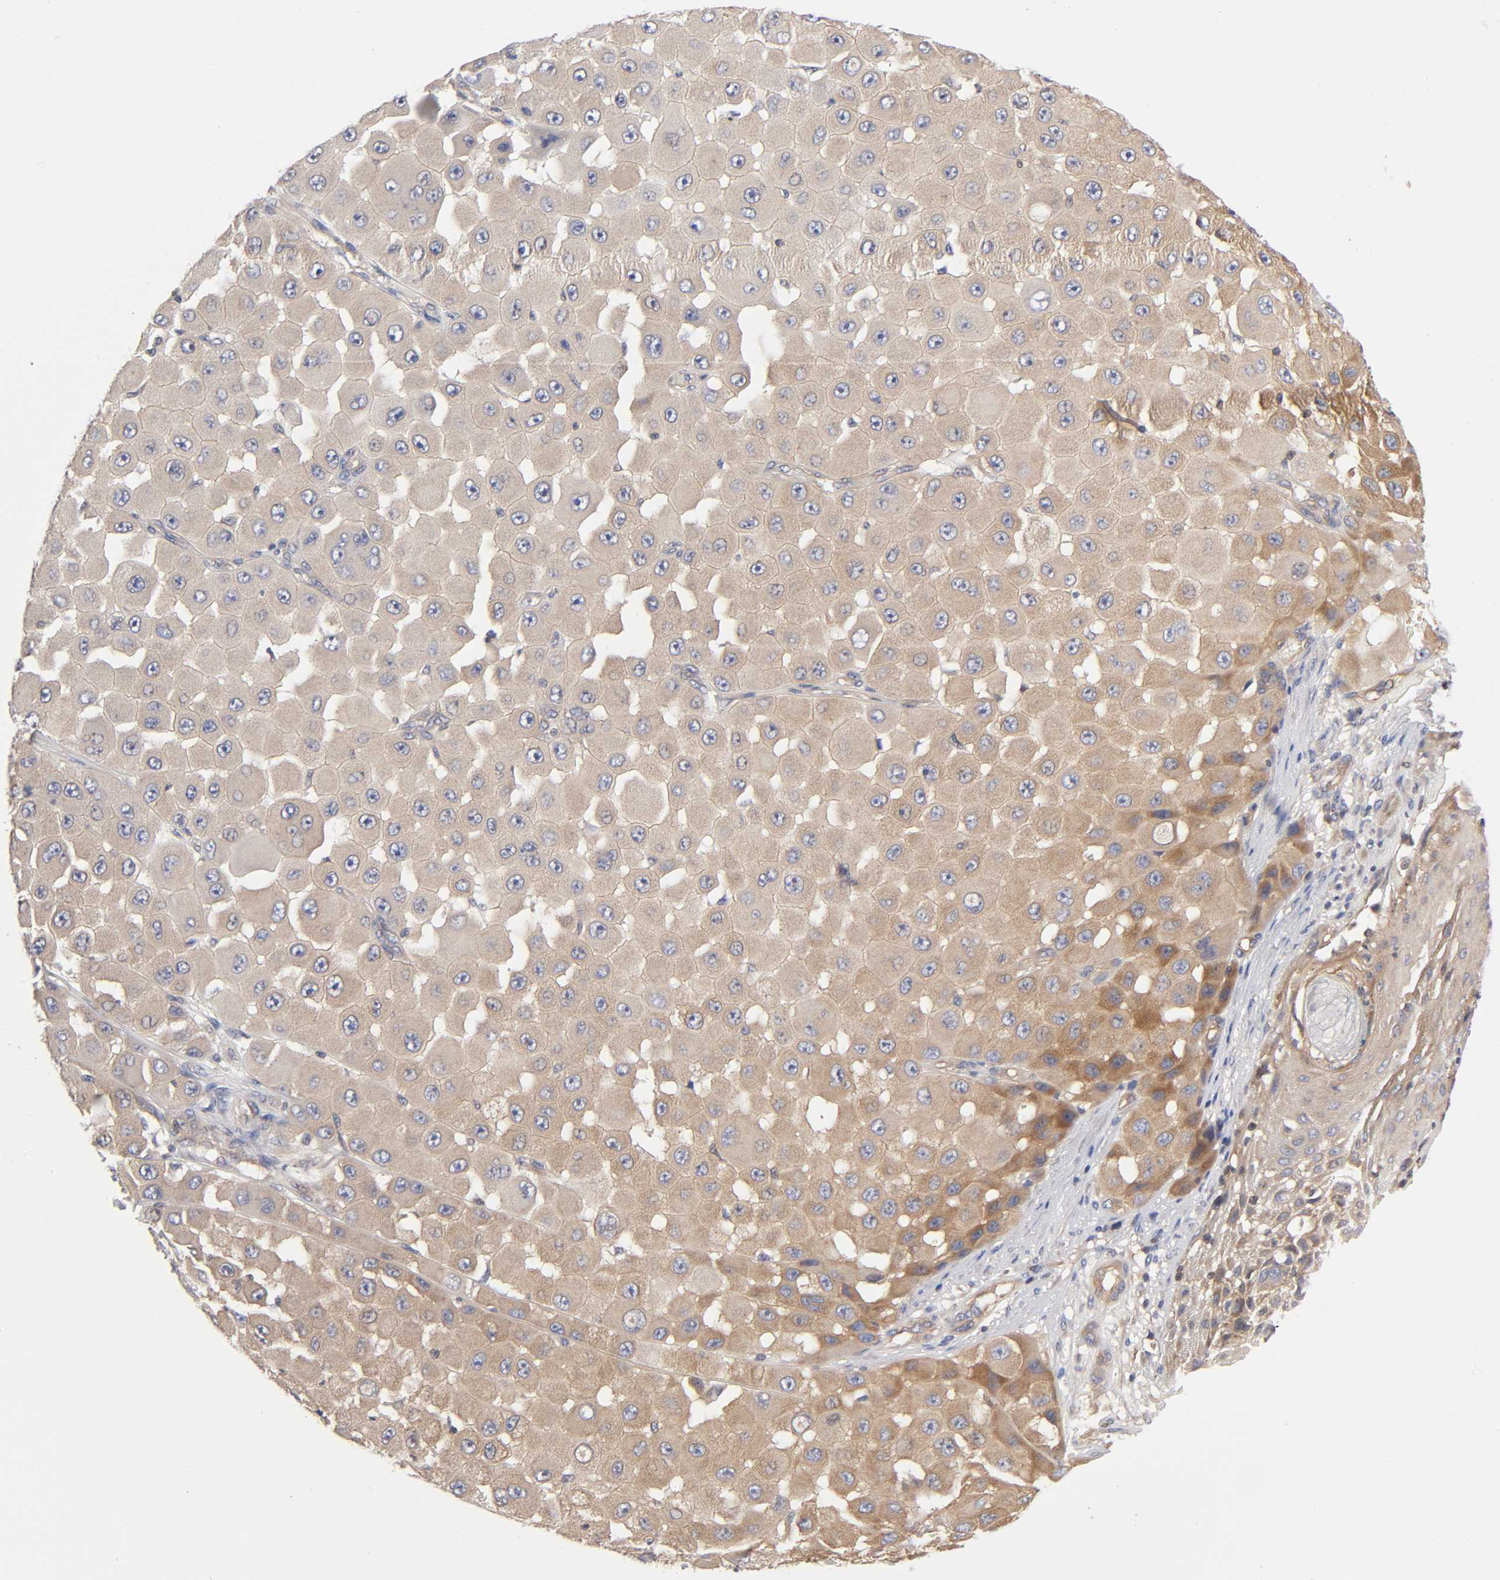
{"staining": {"intensity": "weak", "quantity": ">75%", "location": "cytoplasmic/membranous"}, "tissue": "melanoma", "cell_type": "Tumor cells", "image_type": "cancer", "snomed": [{"axis": "morphology", "description": "Malignant melanoma, NOS"}, {"axis": "topography", "description": "Skin"}], "caption": "Immunohistochemical staining of human melanoma displays low levels of weak cytoplasmic/membranous expression in about >75% of tumor cells.", "gene": "STRN3", "patient": {"sex": "female", "age": 81}}